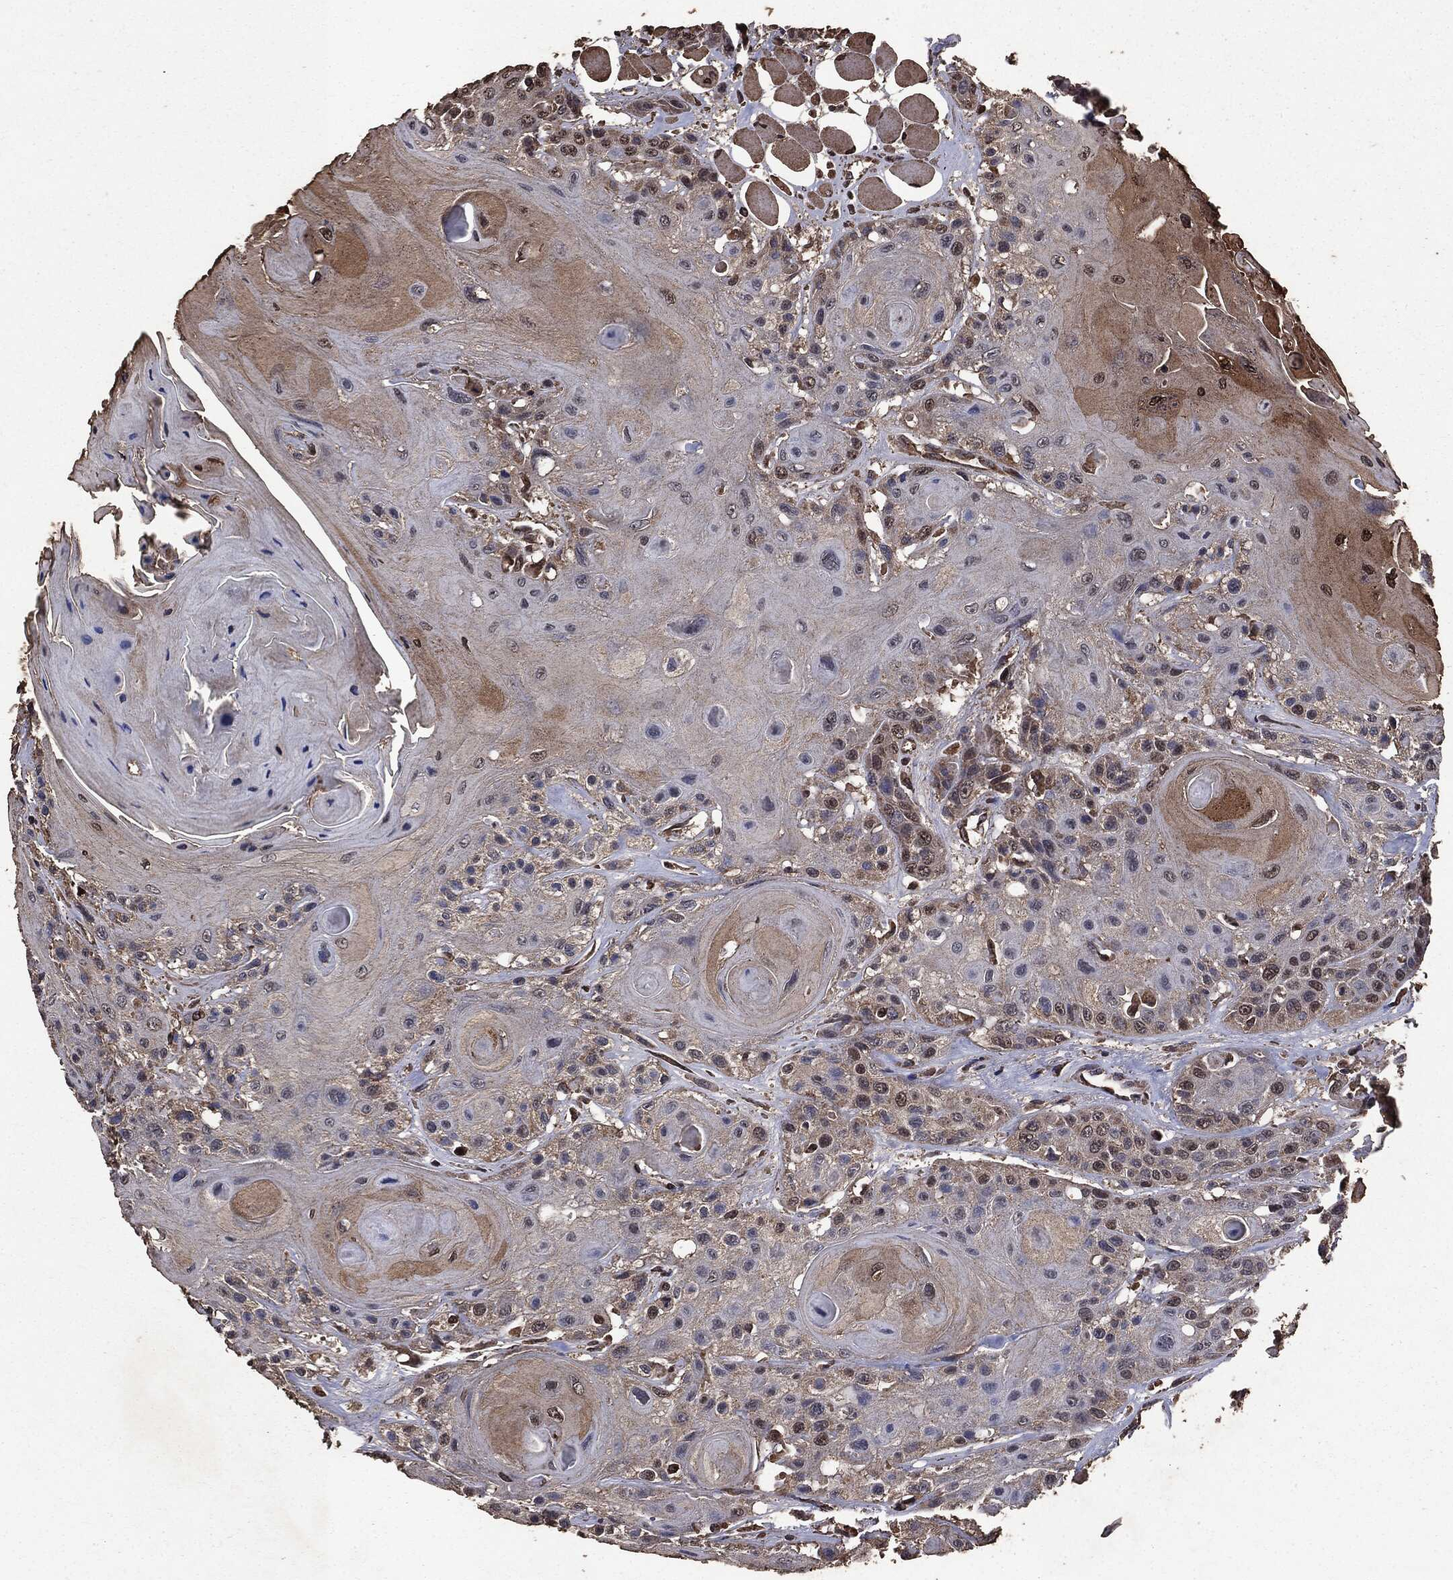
{"staining": {"intensity": "moderate", "quantity": "<25%", "location": "nuclear"}, "tissue": "head and neck cancer", "cell_type": "Tumor cells", "image_type": "cancer", "snomed": [{"axis": "morphology", "description": "Squamous cell carcinoma, NOS"}, {"axis": "topography", "description": "Head-Neck"}], "caption": "Head and neck cancer stained with IHC reveals moderate nuclear positivity in about <25% of tumor cells.", "gene": "PPP6R2", "patient": {"sex": "female", "age": 59}}